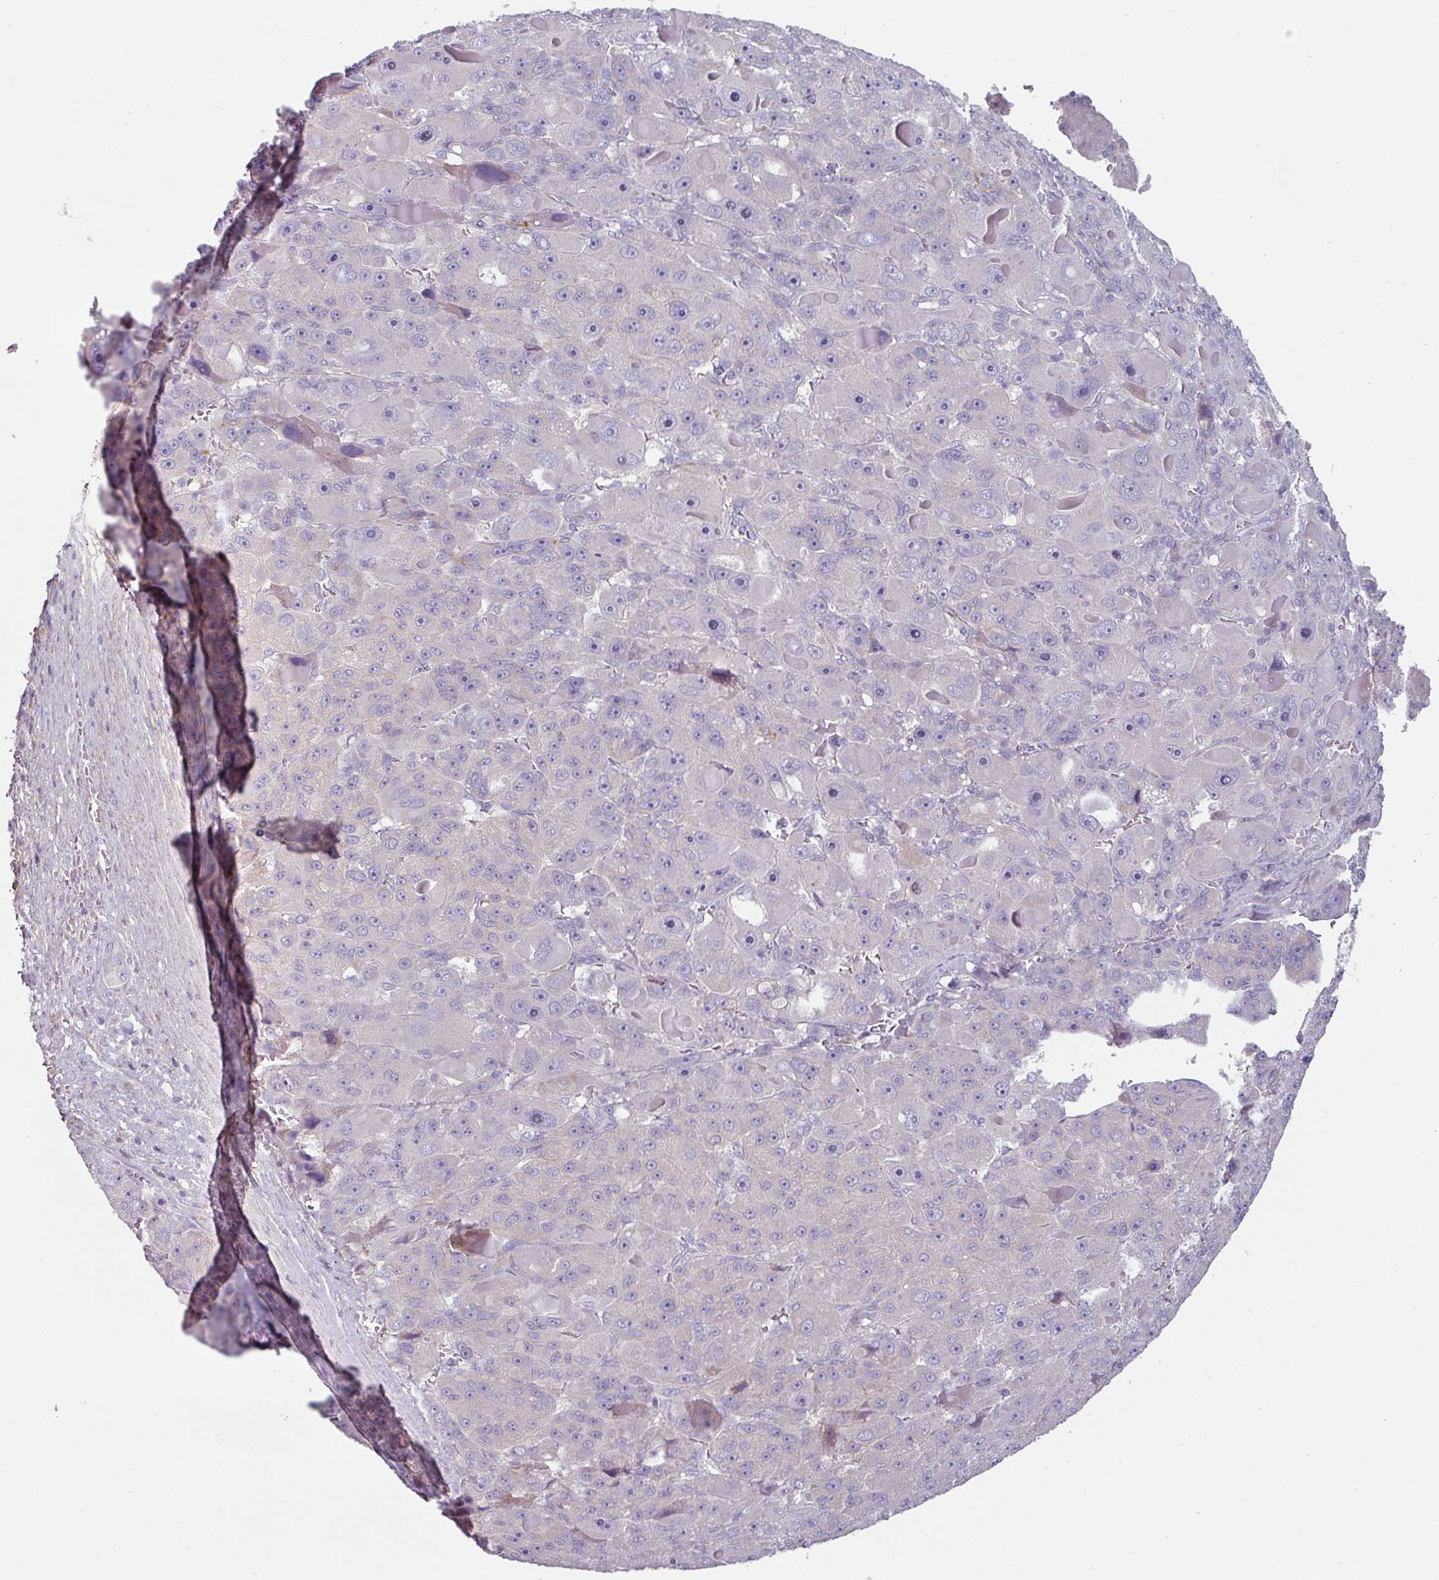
{"staining": {"intensity": "negative", "quantity": "none", "location": "none"}, "tissue": "liver cancer", "cell_type": "Tumor cells", "image_type": "cancer", "snomed": [{"axis": "morphology", "description": "Carcinoma, Hepatocellular, NOS"}, {"axis": "topography", "description": "Liver"}], "caption": "Human hepatocellular carcinoma (liver) stained for a protein using immunohistochemistry (IHC) demonstrates no expression in tumor cells.", "gene": "MTMR14", "patient": {"sex": "male", "age": 76}}